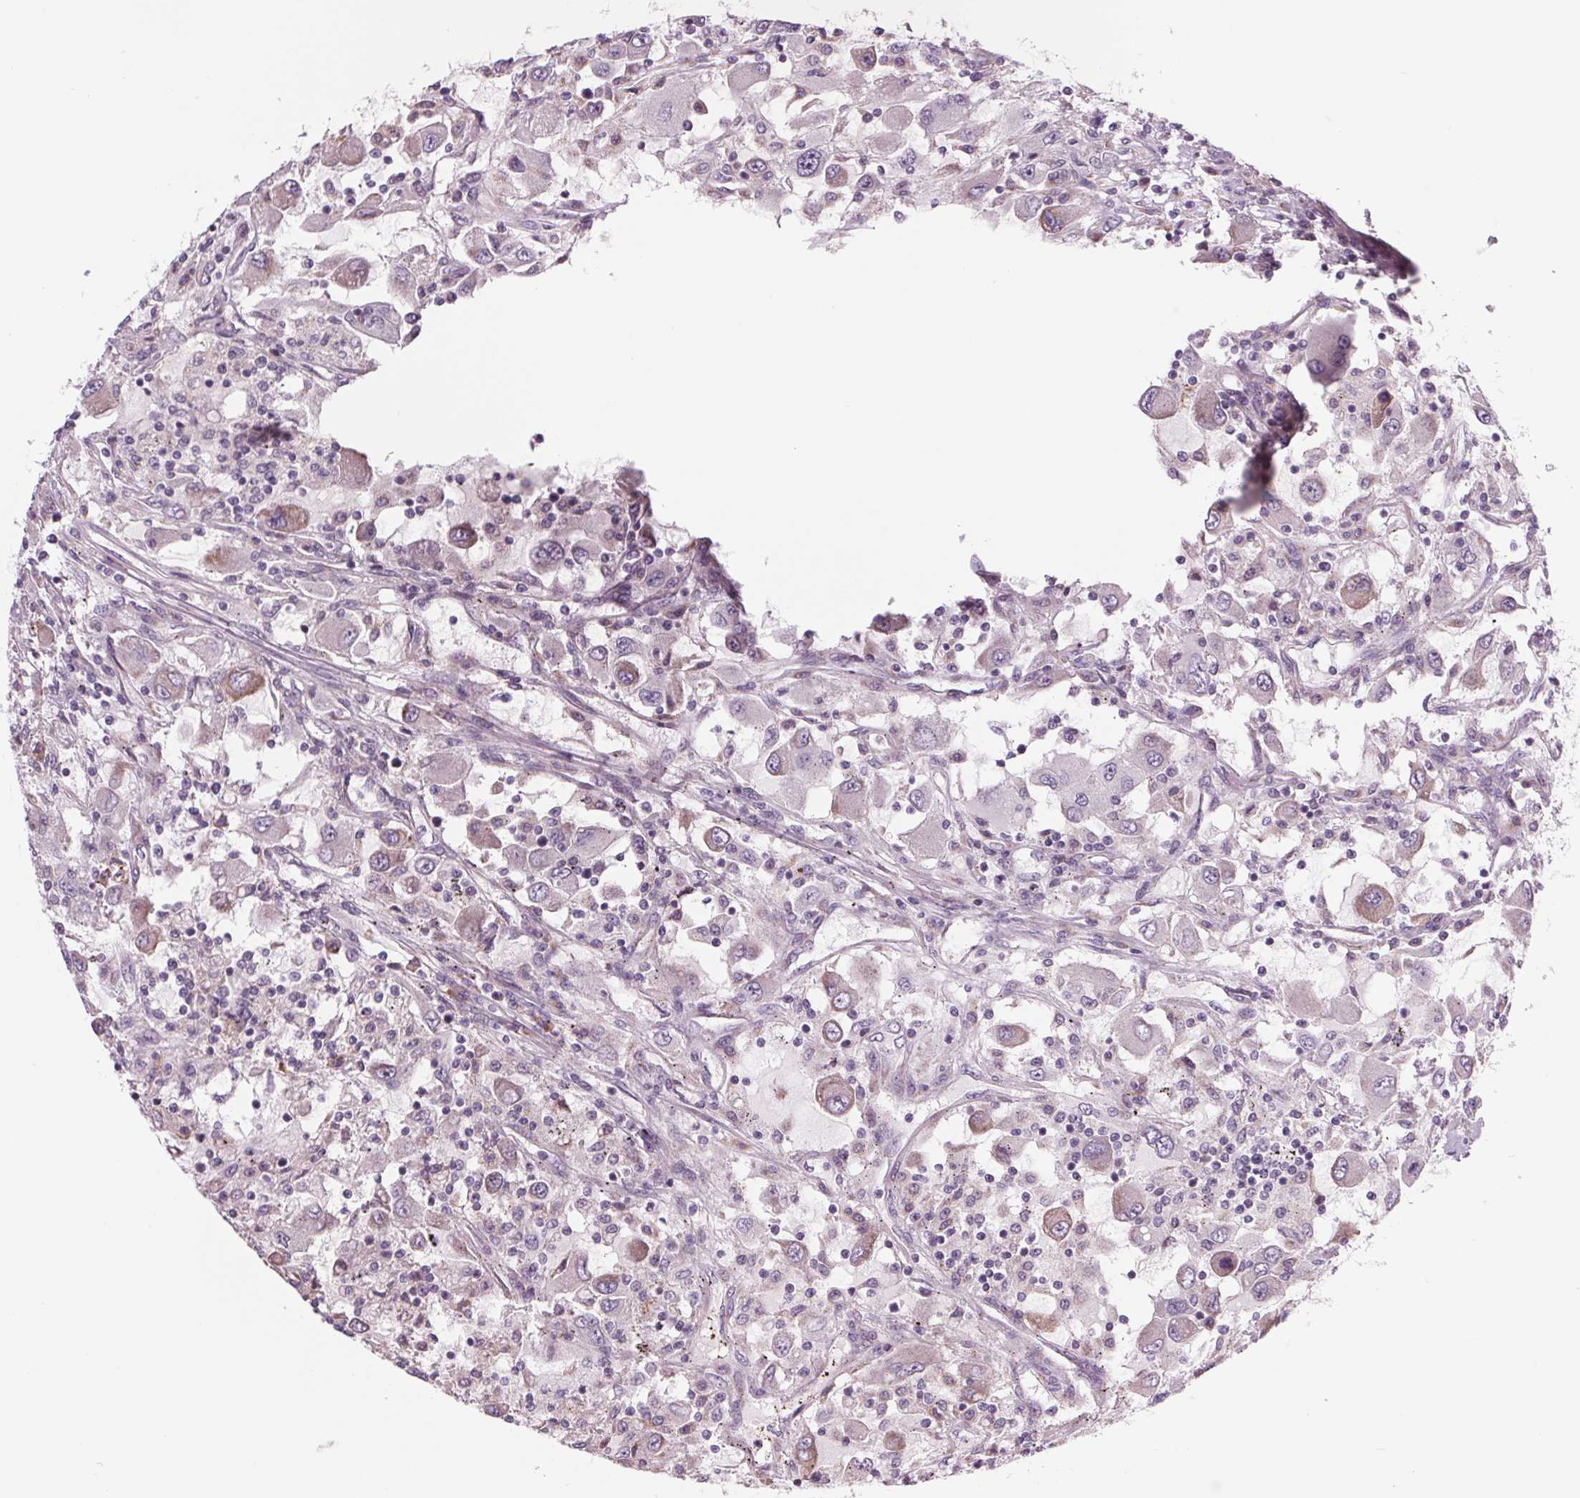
{"staining": {"intensity": "weak", "quantity": "<25%", "location": "cytoplasmic/membranous"}, "tissue": "renal cancer", "cell_type": "Tumor cells", "image_type": "cancer", "snomed": [{"axis": "morphology", "description": "Adenocarcinoma, NOS"}, {"axis": "topography", "description": "Kidney"}], "caption": "There is no significant expression in tumor cells of renal cancer.", "gene": "SAMD5", "patient": {"sex": "female", "age": 67}}